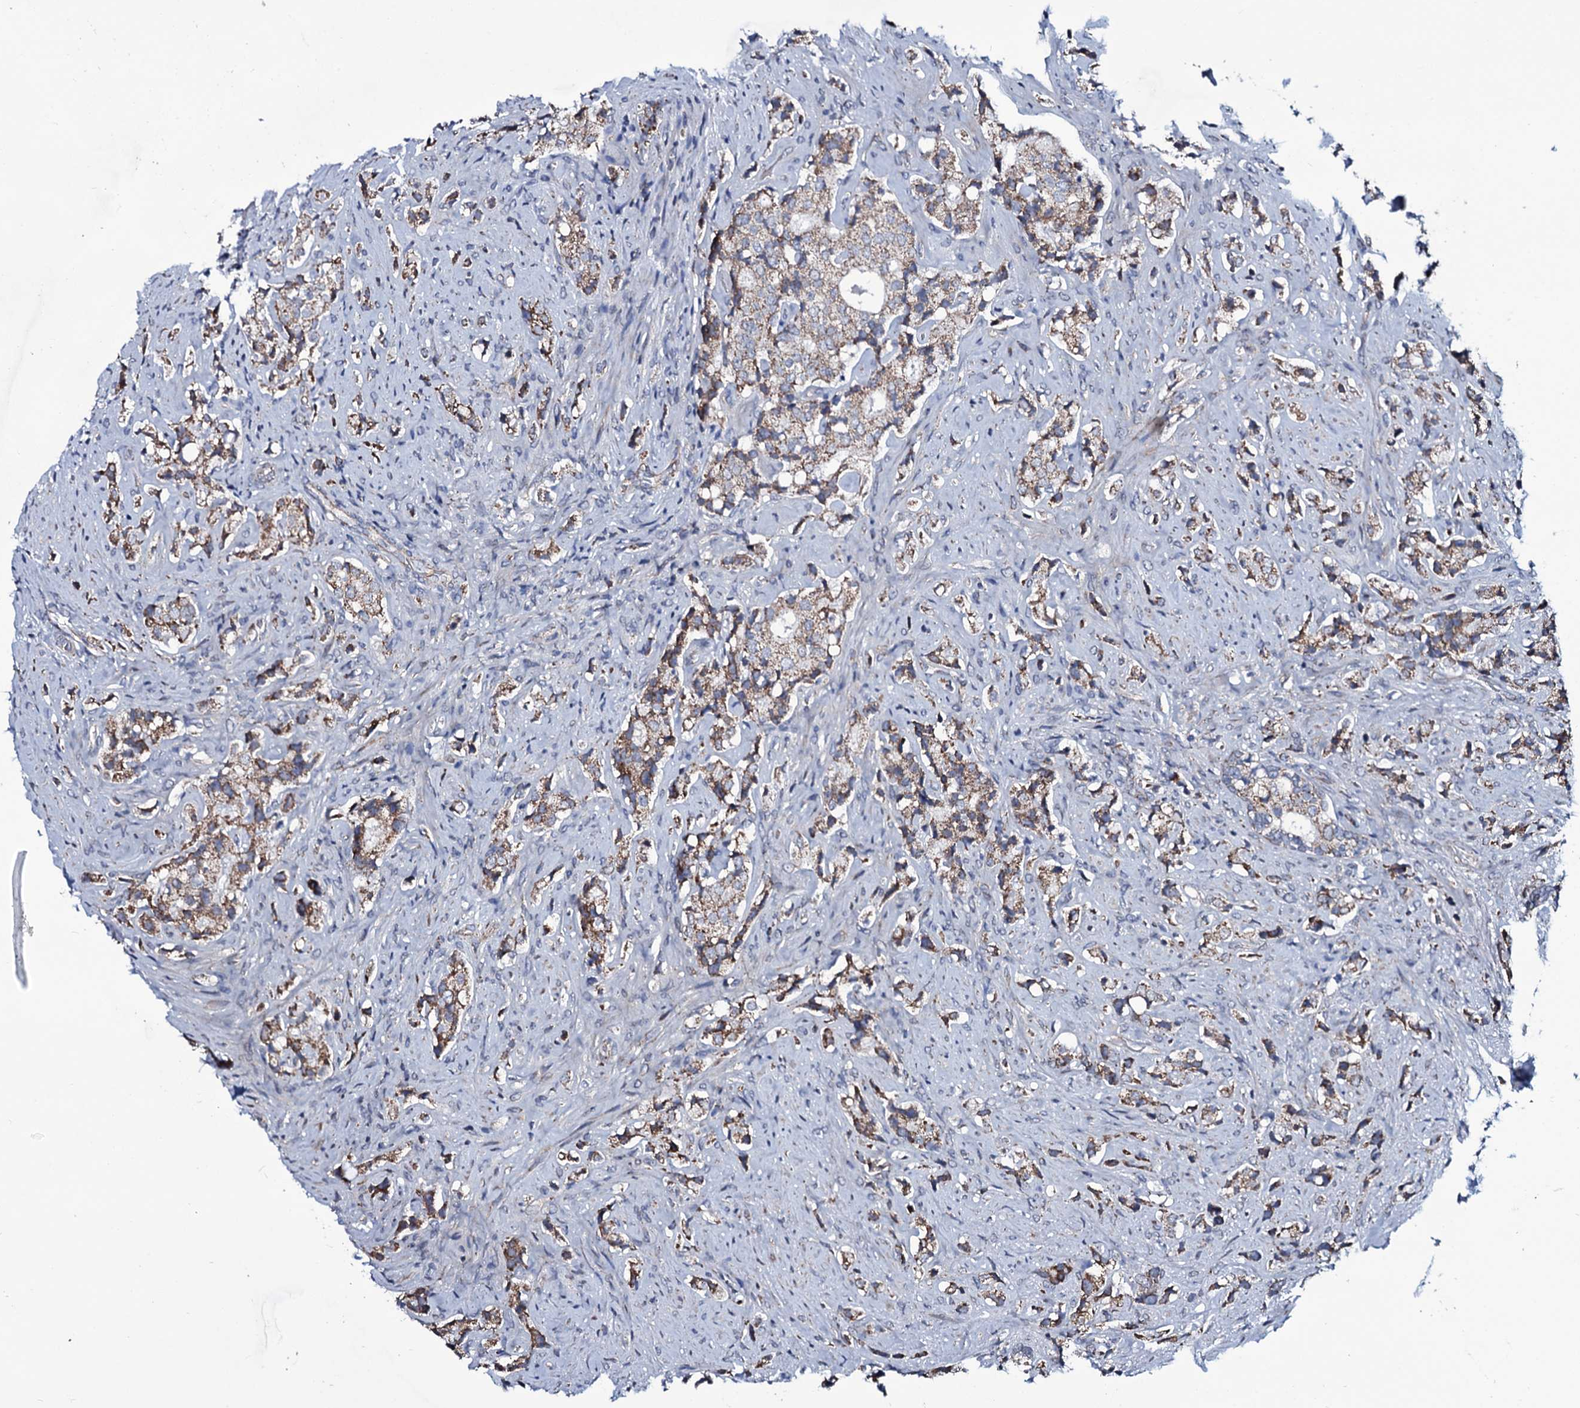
{"staining": {"intensity": "strong", "quantity": ">75%", "location": "cytoplasmic/membranous"}, "tissue": "prostate cancer", "cell_type": "Tumor cells", "image_type": "cancer", "snomed": [{"axis": "morphology", "description": "Adenocarcinoma, High grade"}, {"axis": "topography", "description": "Prostate"}], "caption": "Immunohistochemistry histopathology image of high-grade adenocarcinoma (prostate) stained for a protein (brown), which shows high levels of strong cytoplasmic/membranous staining in about >75% of tumor cells.", "gene": "WIPF3", "patient": {"sex": "male", "age": 65}}